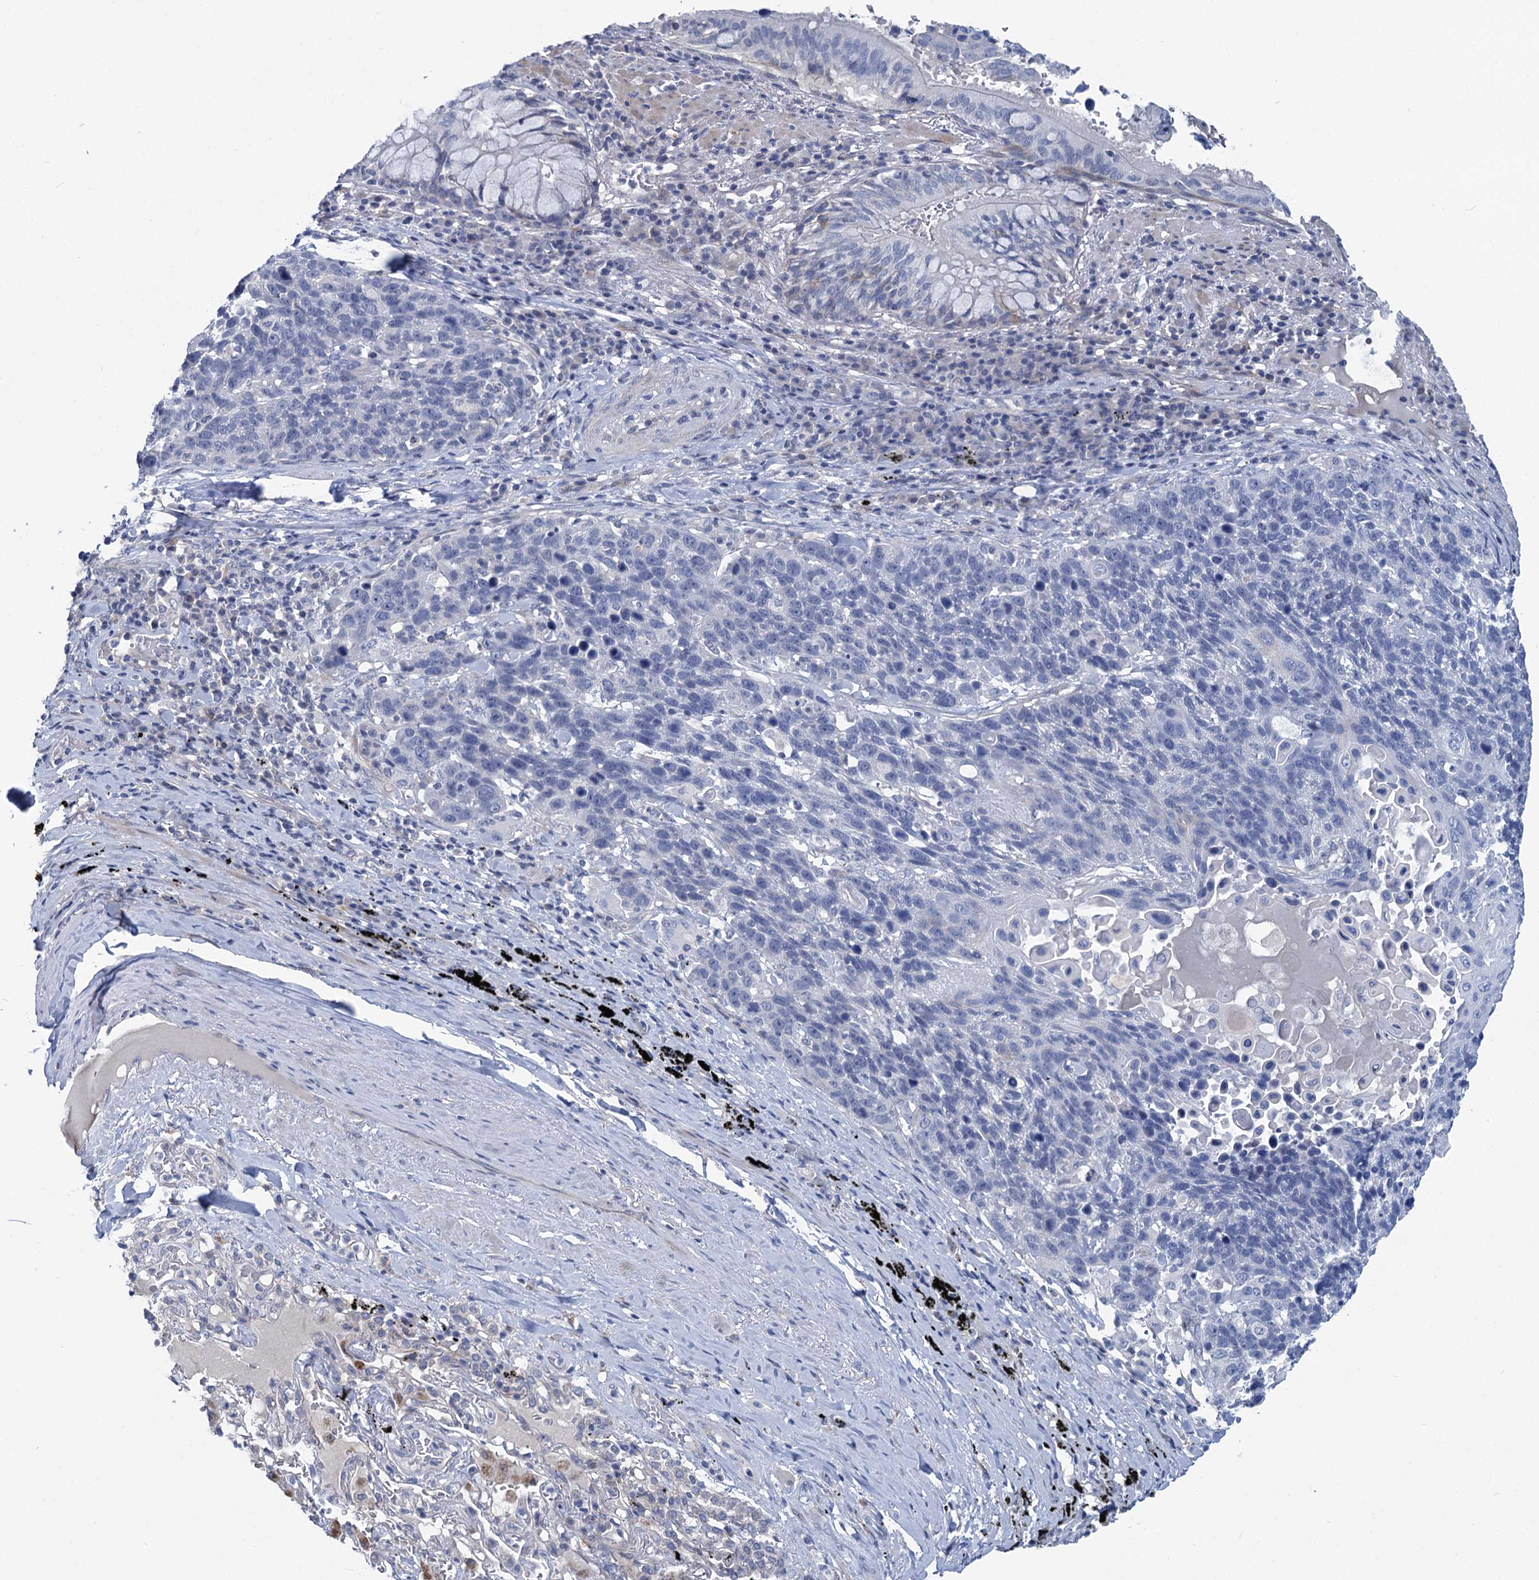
{"staining": {"intensity": "negative", "quantity": "none", "location": "none"}, "tissue": "lung cancer", "cell_type": "Tumor cells", "image_type": "cancer", "snomed": [{"axis": "morphology", "description": "Squamous cell carcinoma, NOS"}, {"axis": "topography", "description": "Lung"}], "caption": "Tumor cells are negative for protein expression in human lung cancer (squamous cell carcinoma).", "gene": "CHDH", "patient": {"sex": "male", "age": 66}}